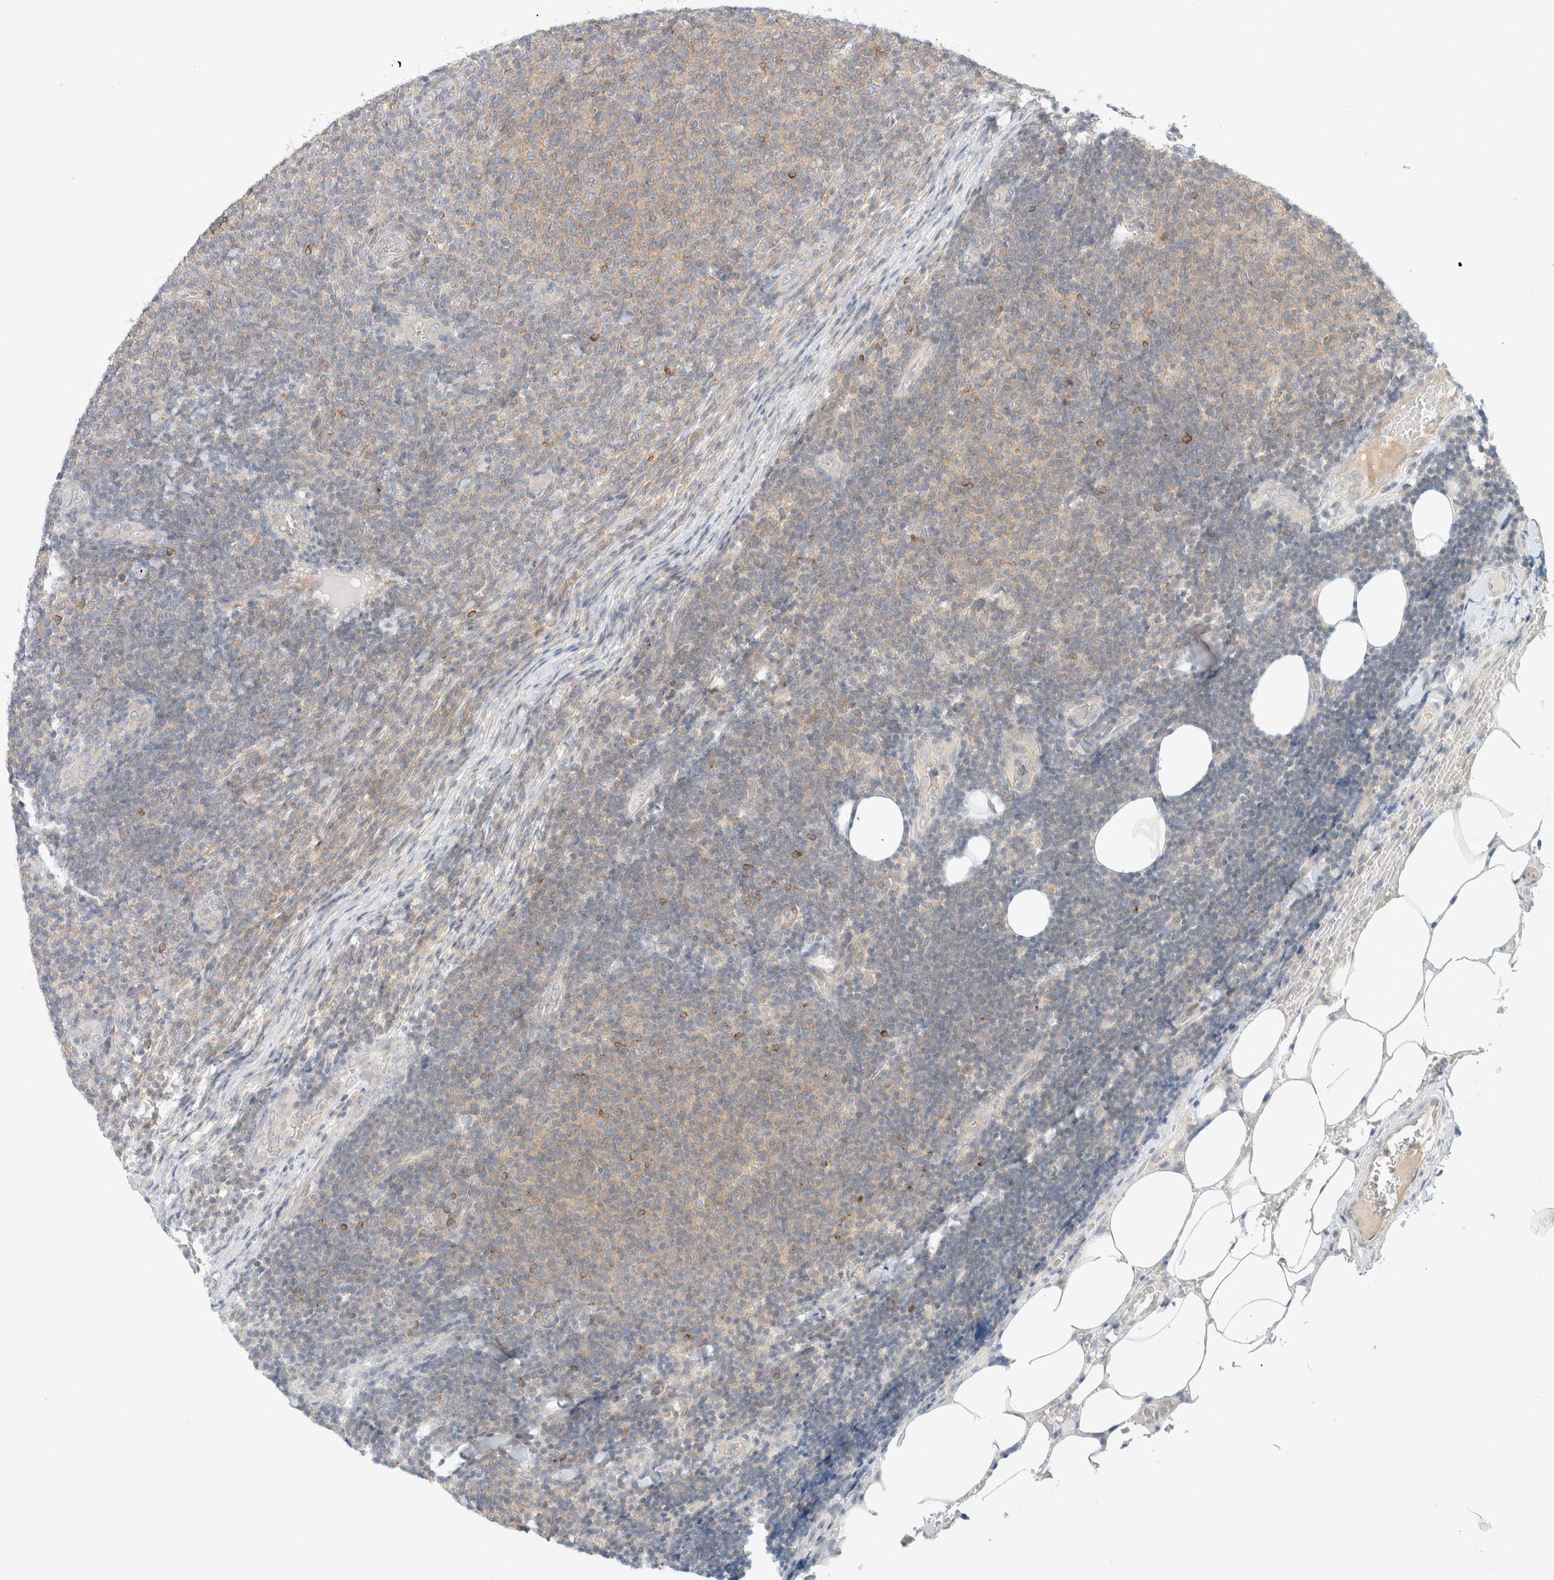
{"staining": {"intensity": "weak", "quantity": "<25%", "location": "cytoplasmic/membranous"}, "tissue": "lymphoma", "cell_type": "Tumor cells", "image_type": "cancer", "snomed": [{"axis": "morphology", "description": "Malignant lymphoma, non-Hodgkin's type, Low grade"}, {"axis": "topography", "description": "Lymph node"}], "caption": "Protein analysis of lymphoma shows no significant staining in tumor cells.", "gene": "MARK3", "patient": {"sex": "male", "age": 66}}